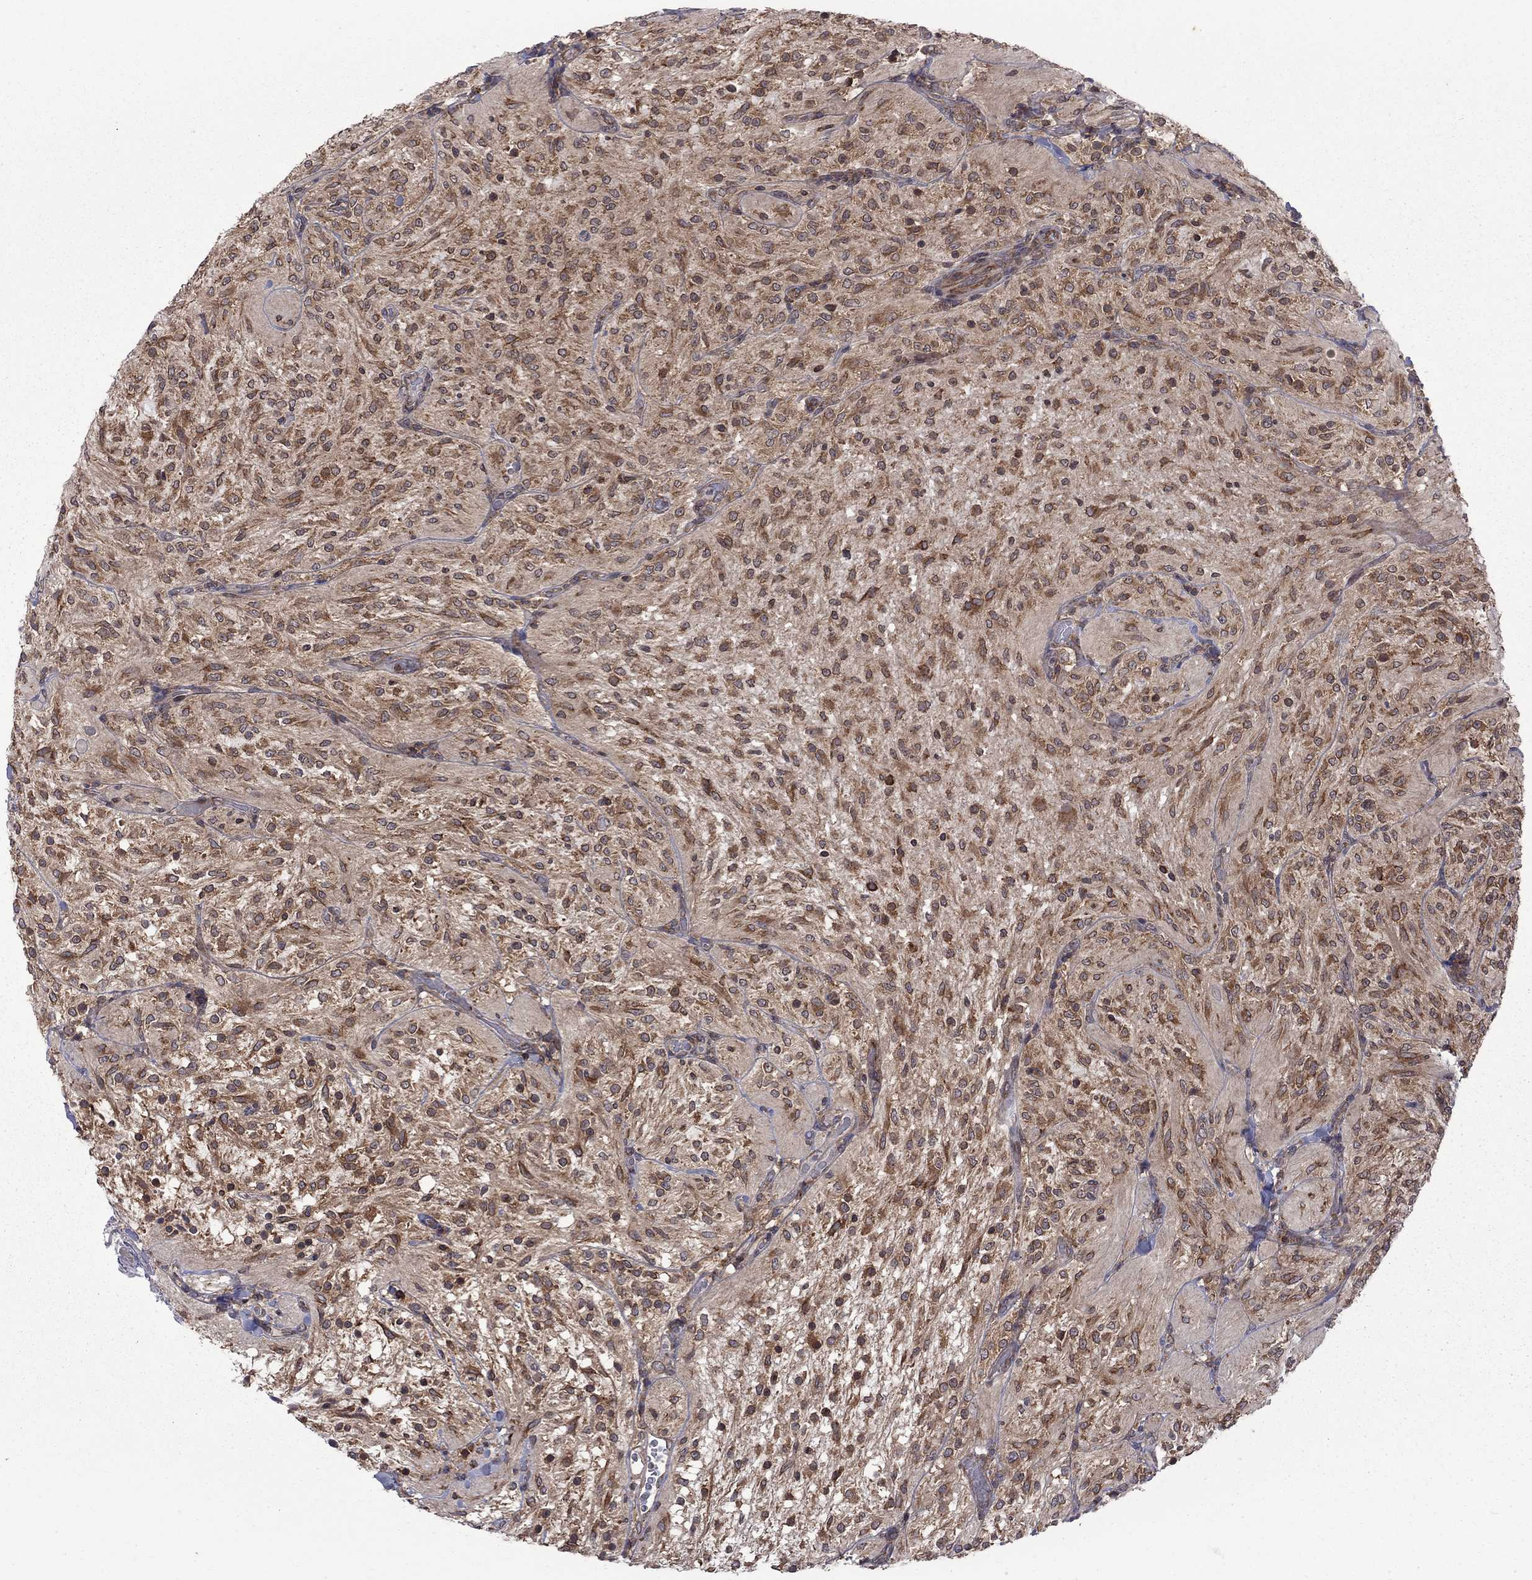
{"staining": {"intensity": "strong", "quantity": ">75%", "location": "cytoplasmic/membranous"}, "tissue": "glioma", "cell_type": "Tumor cells", "image_type": "cancer", "snomed": [{"axis": "morphology", "description": "Glioma, malignant, Low grade"}, {"axis": "topography", "description": "Brain"}], "caption": "Protein expression analysis of human malignant glioma (low-grade) reveals strong cytoplasmic/membranous positivity in approximately >75% of tumor cells. Immunohistochemistry (ihc) stains the protein of interest in brown and the nuclei are stained blue.", "gene": "NAA50", "patient": {"sex": "male", "age": 3}}